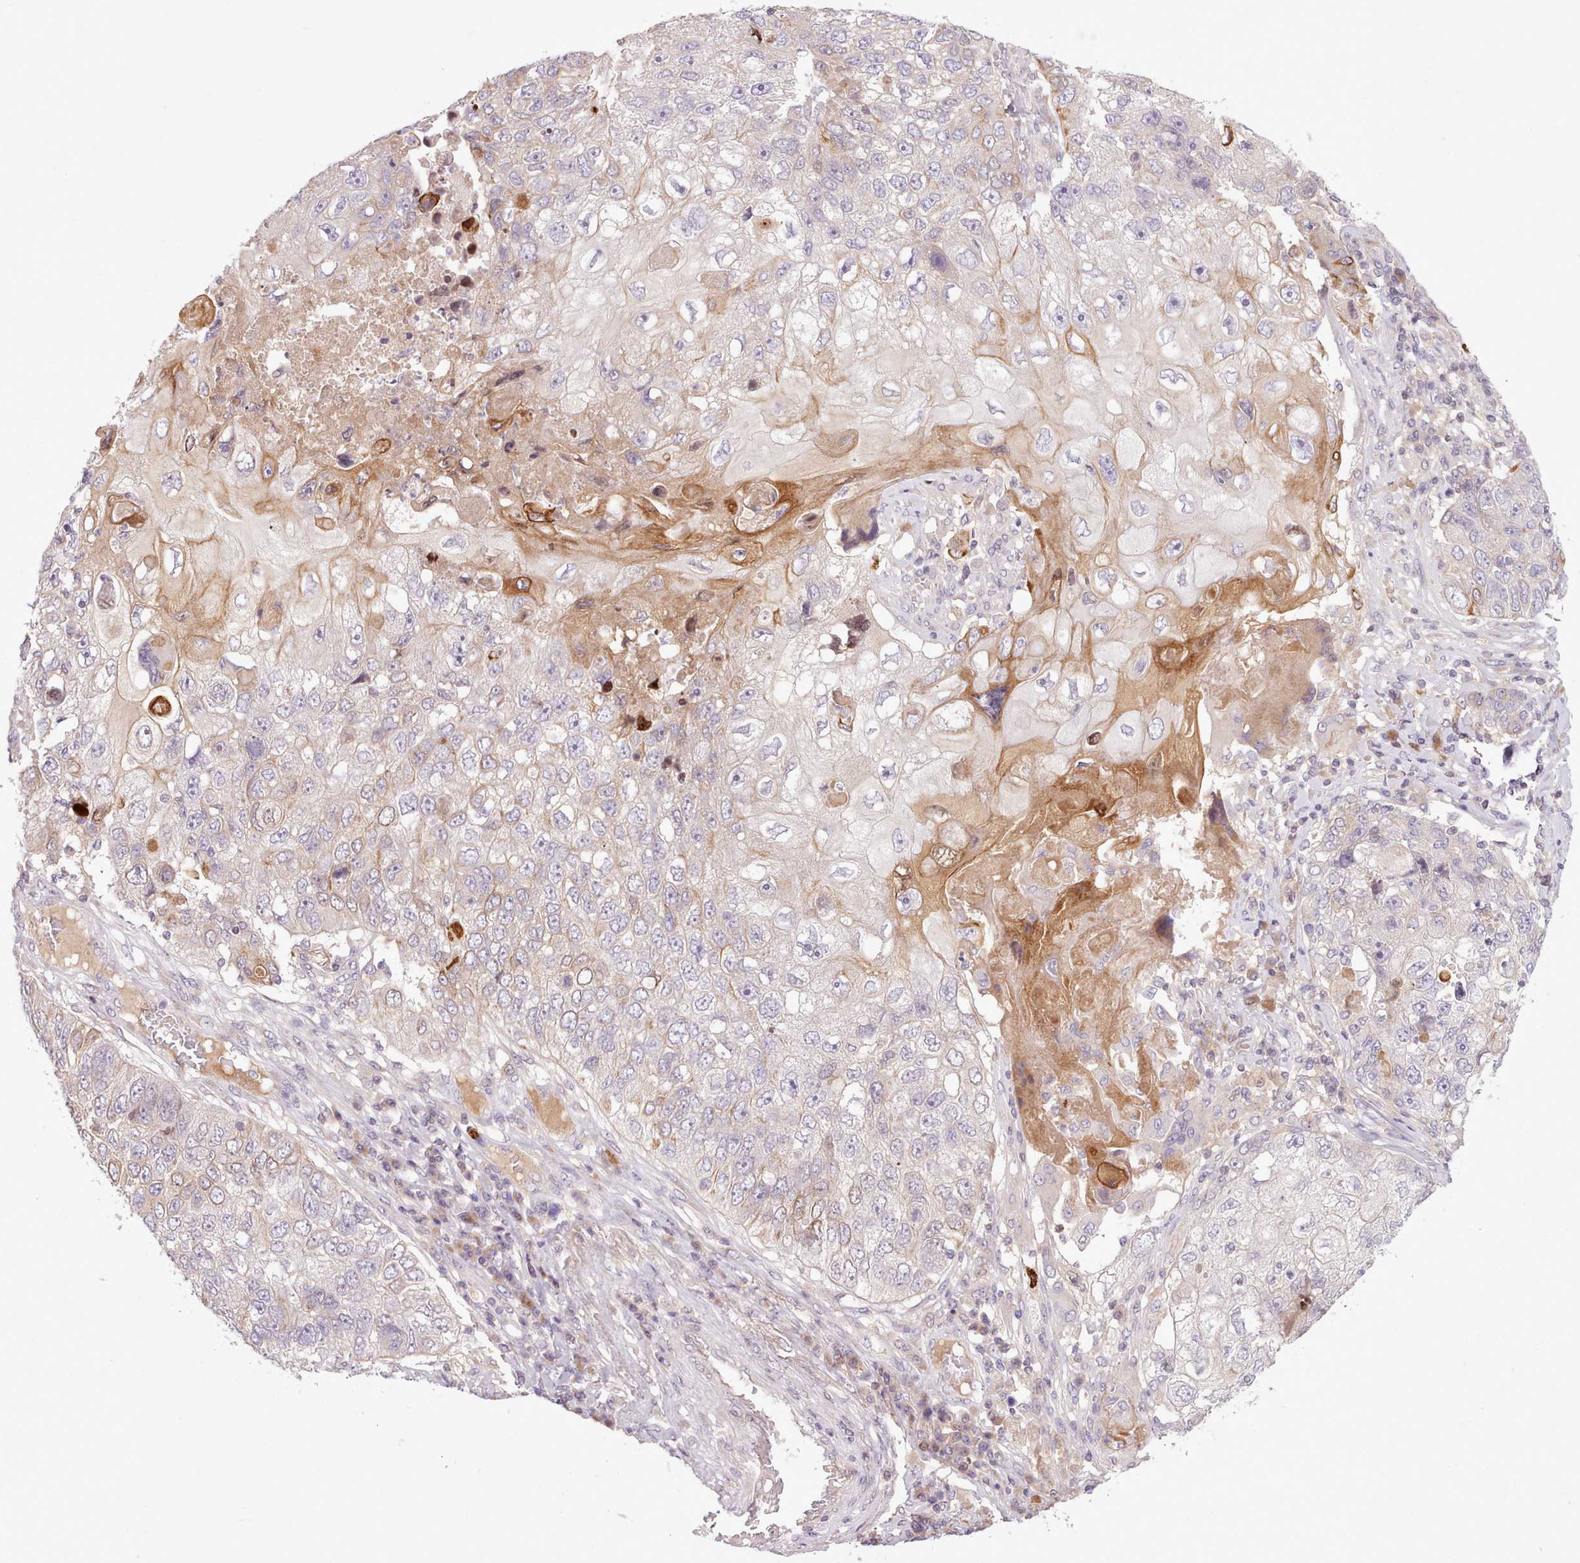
{"staining": {"intensity": "moderate", "quantity": "<25%", "location": "cytoplasmic/membranous"}, "tissue": "lung cancer", "cell_type": "Tumor cells", "image_type": "cancer", "snomed": [{"axis": "morphology", "description": "Squamous cell carcinoma, NOS"}, {"axis": "topography", "description": "Lung"}], "caption": "Protein staining shows moderate cytoplasmic/membranous staining in approximately <25% of tumor cells in squamous cell carcinoma (lung).", "gene": "NMRK1", "patient": {"sex": "male", "age": 61}}